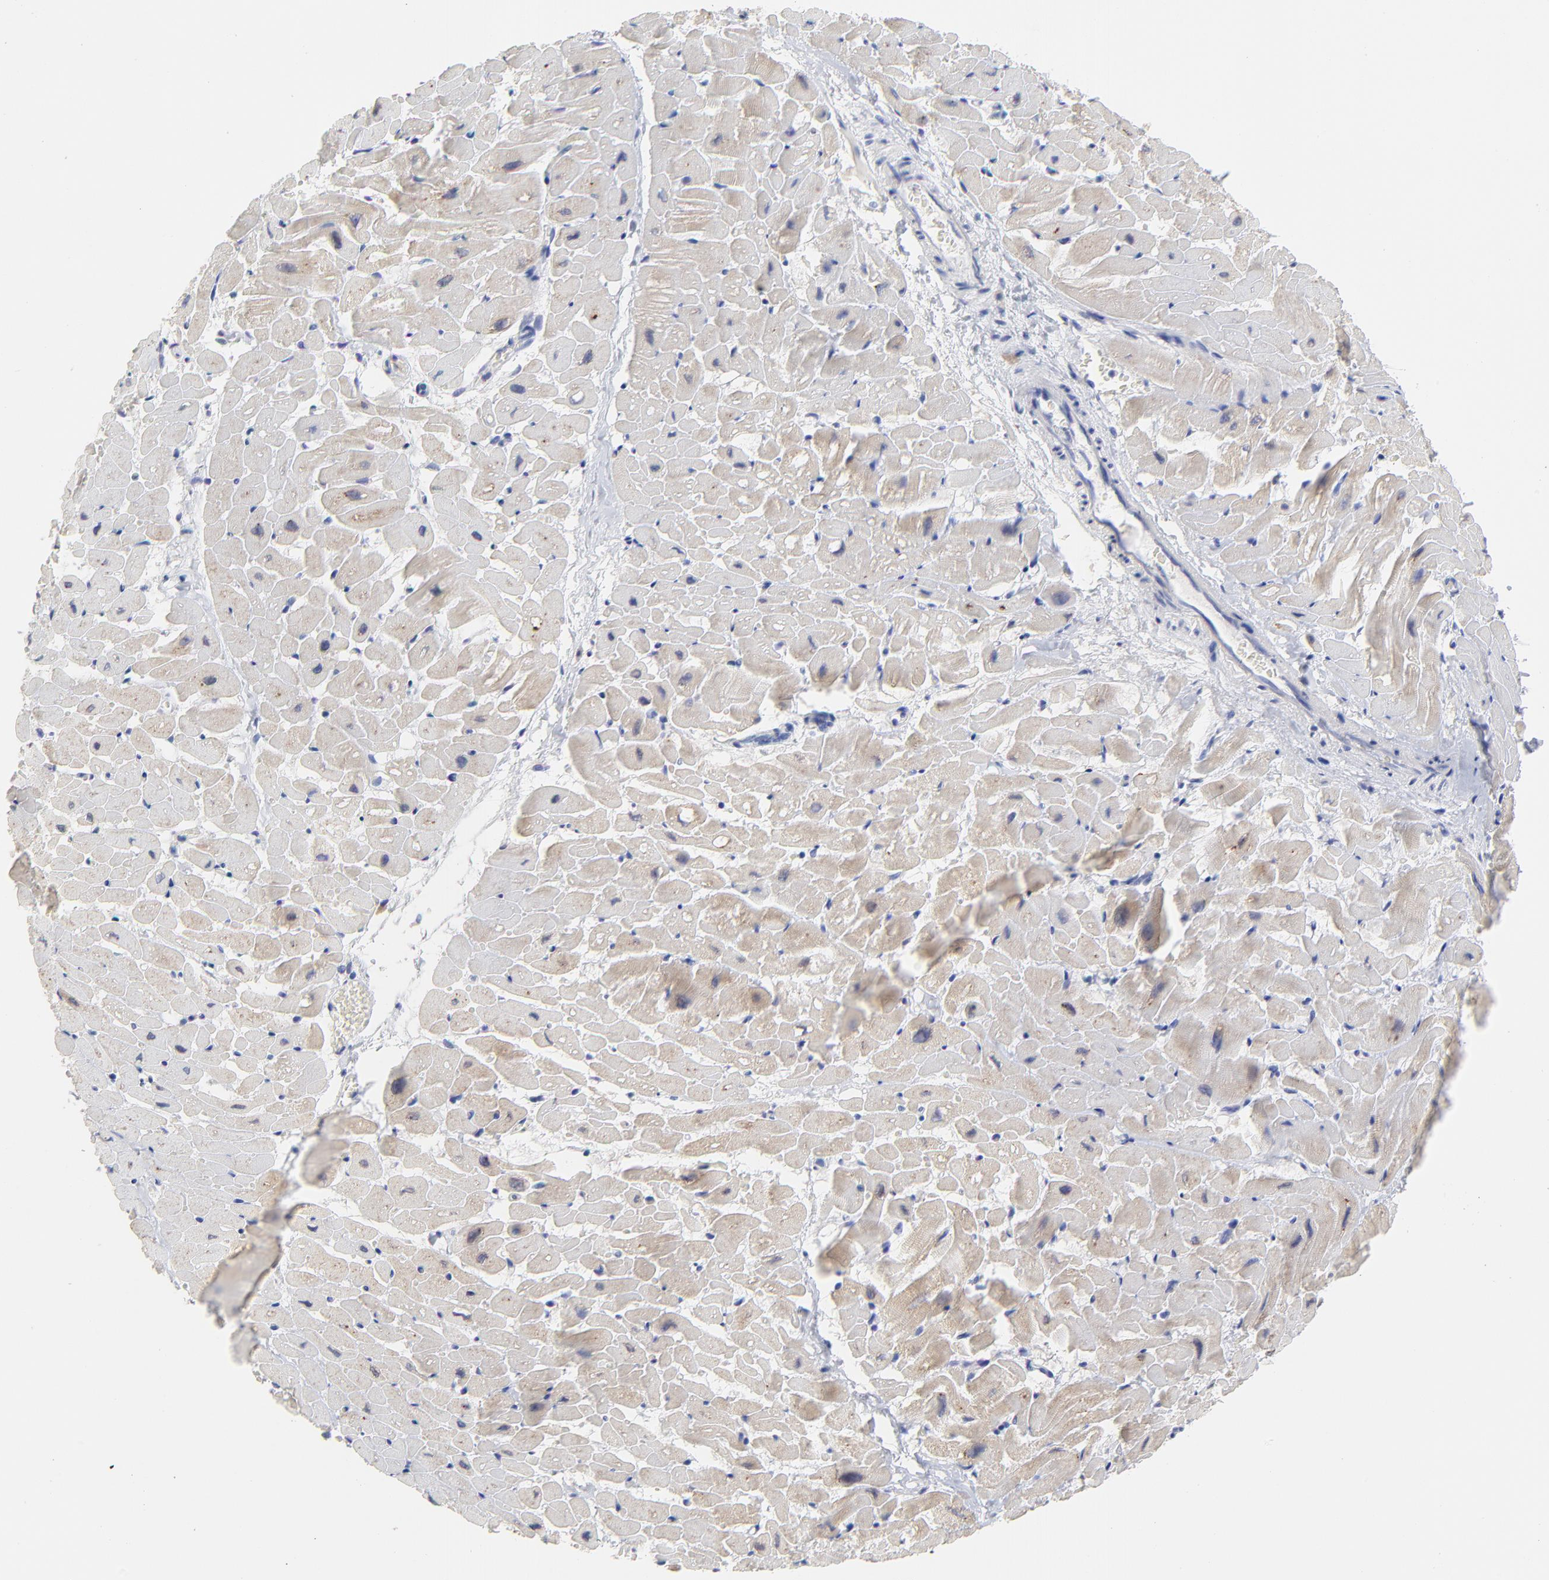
{"staining": {"intensity": "weak", "quantity": "25%-75%", "location": "cytoplasmic/membranous"}, "tissue": "heart muscle", "cell_type": "Cardiomyocytes", "image_type": "normal", "snomed": [{"axis": "morphology", "description": "Normal tissue, NOS"}, {"axis": "topography", "description": "Heart"}], "caption": "Heart muscle stained for a protein (brown) exhibits weak cytoplasmic/membranous positive staining in about 25%-75% of cardiomyocytes.", "gene": "SMARCA1", "patient": {"sex": "male", "age": 45}}